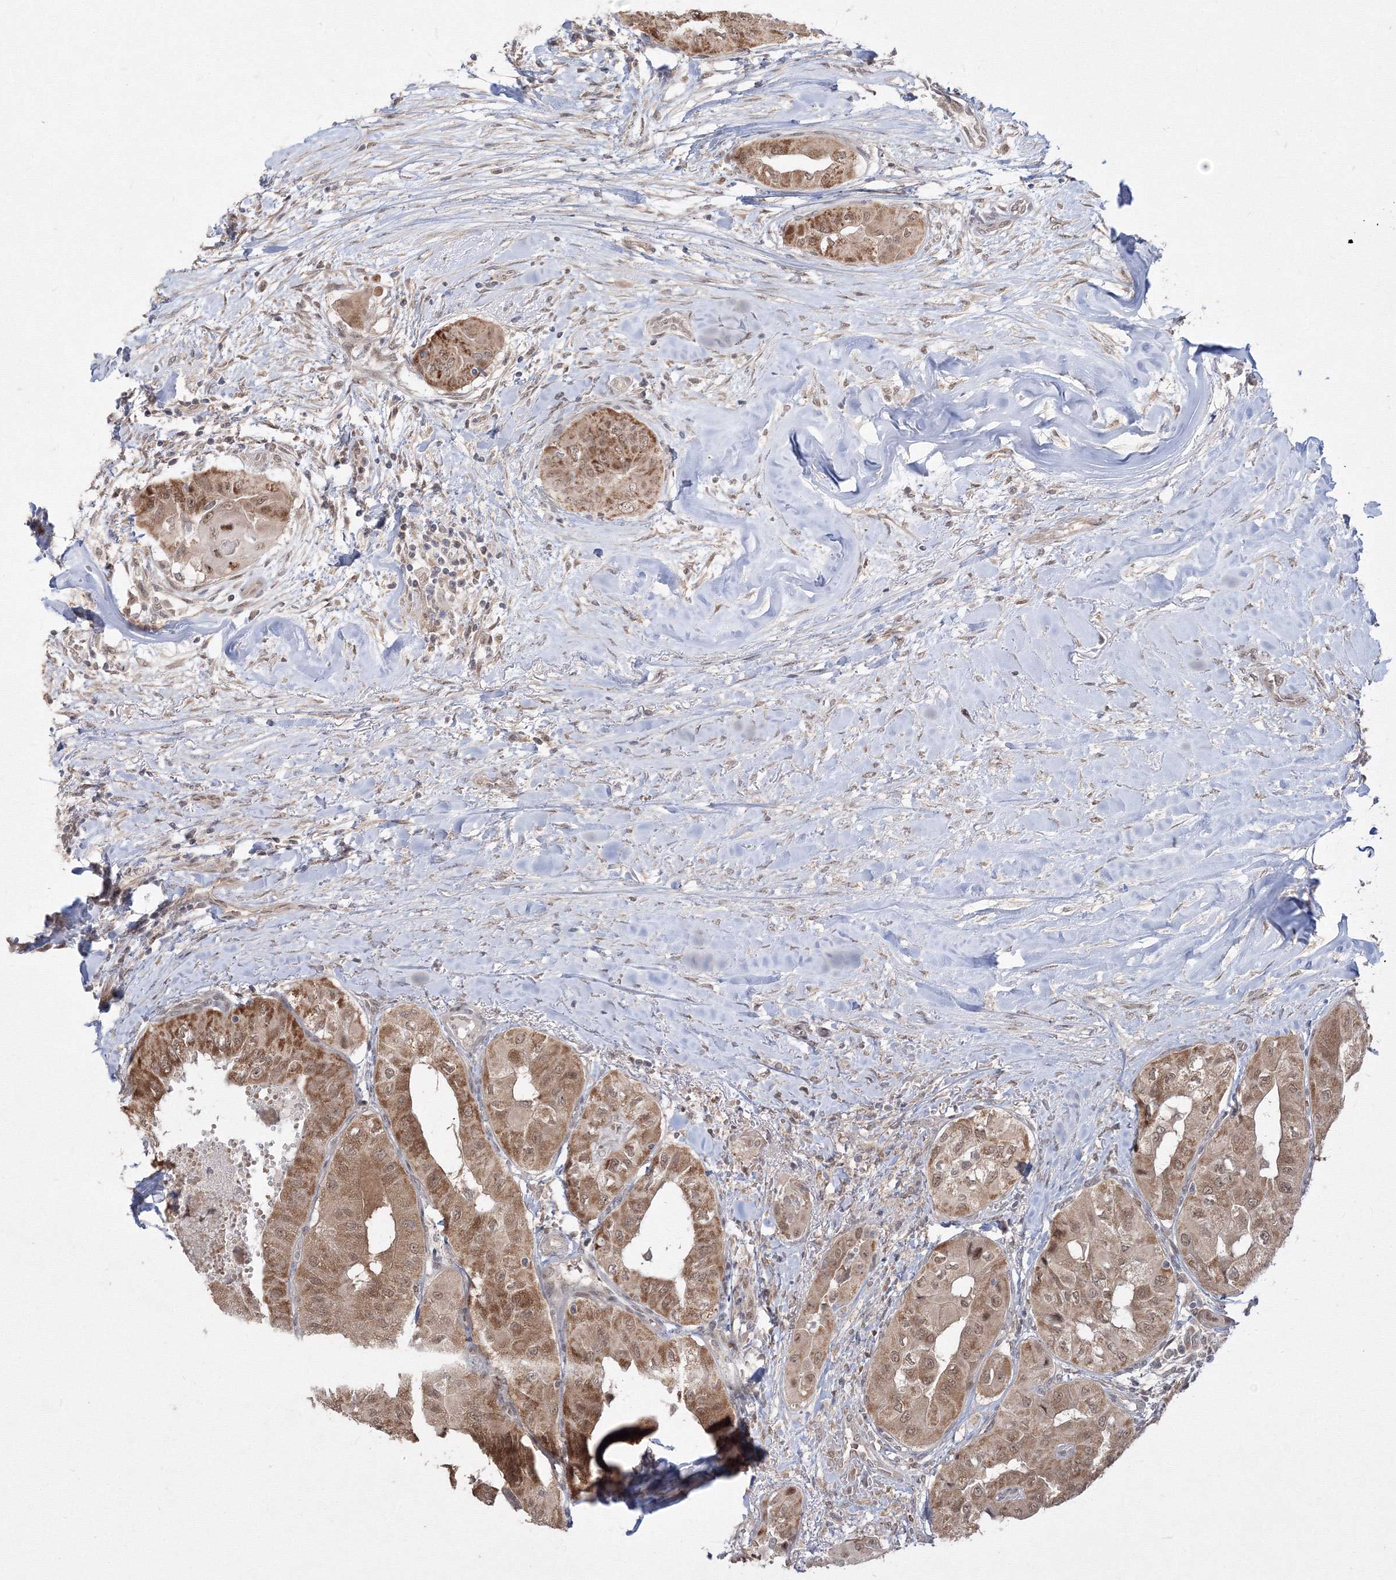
{"staining": {"intensity": "moderate", "quantity": ">75%", "location": "cytoplasmic/membranous,nuclear"}, "tissue": "thyroid cancer", "cell_type": "Tumor cells", "image_type": "cancer", "snomed": [{"axis": "morphology", "description": "Papillary adenocarcinoma, NOS"}, {"axis": "topography", "description": "Thyroid gland"}], "caption": "DAB immunohistochemical staining of thyroid papillary adenocarcinoma demonstrates moderate cytoplasmic/membranous and nuclear protein expression in approximately >75% of tumor cells.", "gene": "COPS4", "patient": {"sex": "female", "age": 59}}